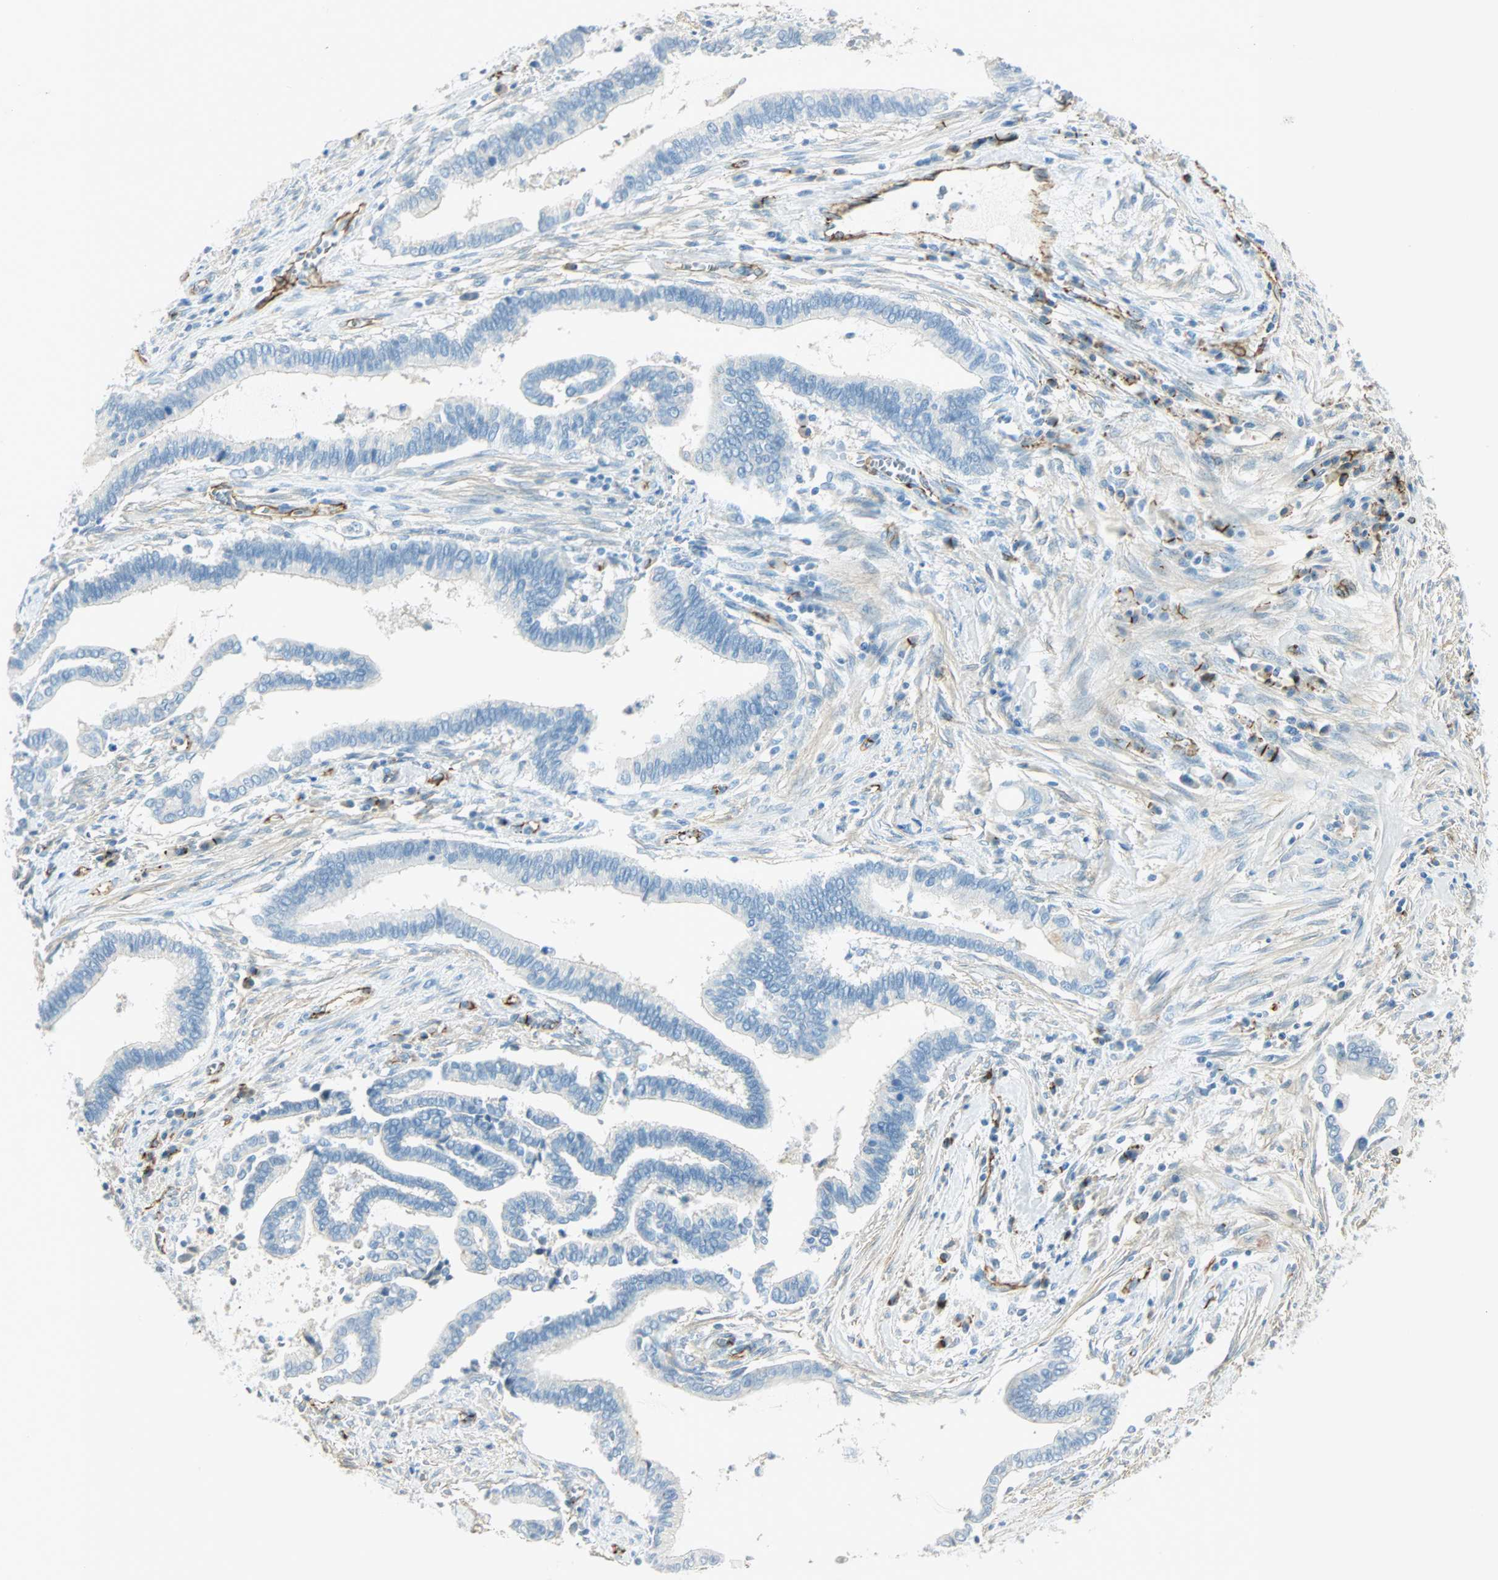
{"staining": {"intensity": "negative", "quantity": "none", "location": "none"}, "tissue": "cervical cancer", "cell_type": "Tumor cells", "image_type": "cancer", "snomed": [{"axis": "morphology", "description": "Adenocarcinoma, NOS"}, {"axis": "topography", "description": "Cervix"}], "caption": "Immunohistochemical staining of adenocarcinoma (cervical) reveals no significant positivity in tumor cells.", "gene": "VPS9D1", "patient": {"sex": "female", "age": 44}}